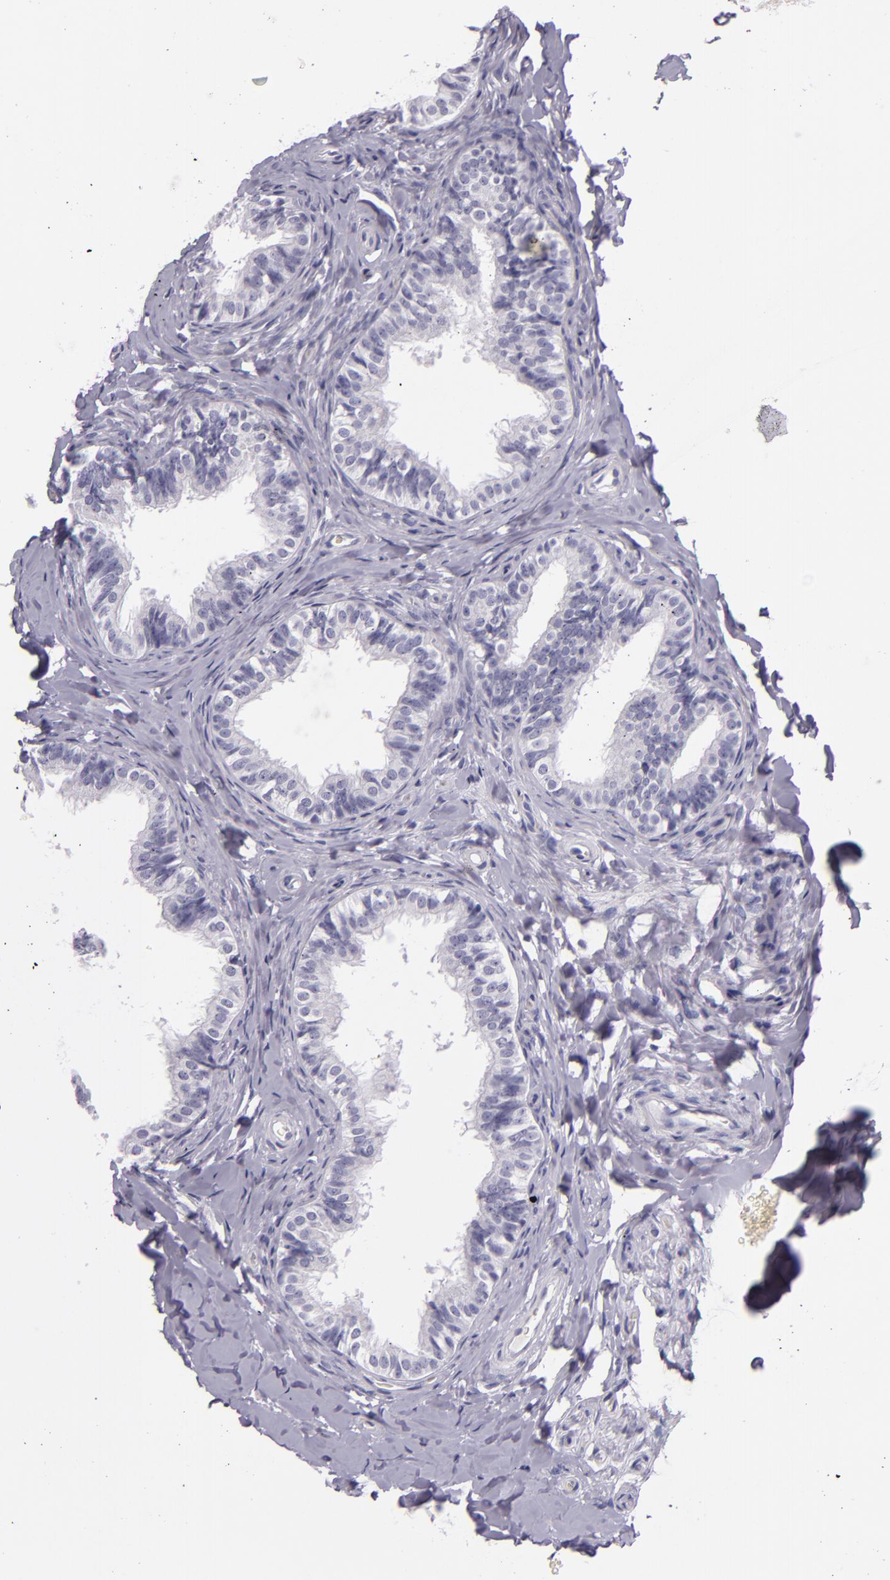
{"staining": {"intensity": "negative", "quantity": "none", "location": "none"}, "tissue": "epididymis", "cell_type": "Glandular cells", "image_type": "normal", "snomed": [{"axis": "morphology", "description": "Normal tissue, NOS"}, {"axis": "topography", "description": "Epididymis"}], "caption": "A high-resolution histopathology image shows immunohistochemistry staining of benign epididymis, which exhibits no significant positivity in glandular cells. The staining was performed using DAB to visualize the protein expression in brown, while the nuclei were stained in blue with hematoxylin (Magnification: 20x).", "gene": "INA", "patient": {"sex": "male", "age": 26}}